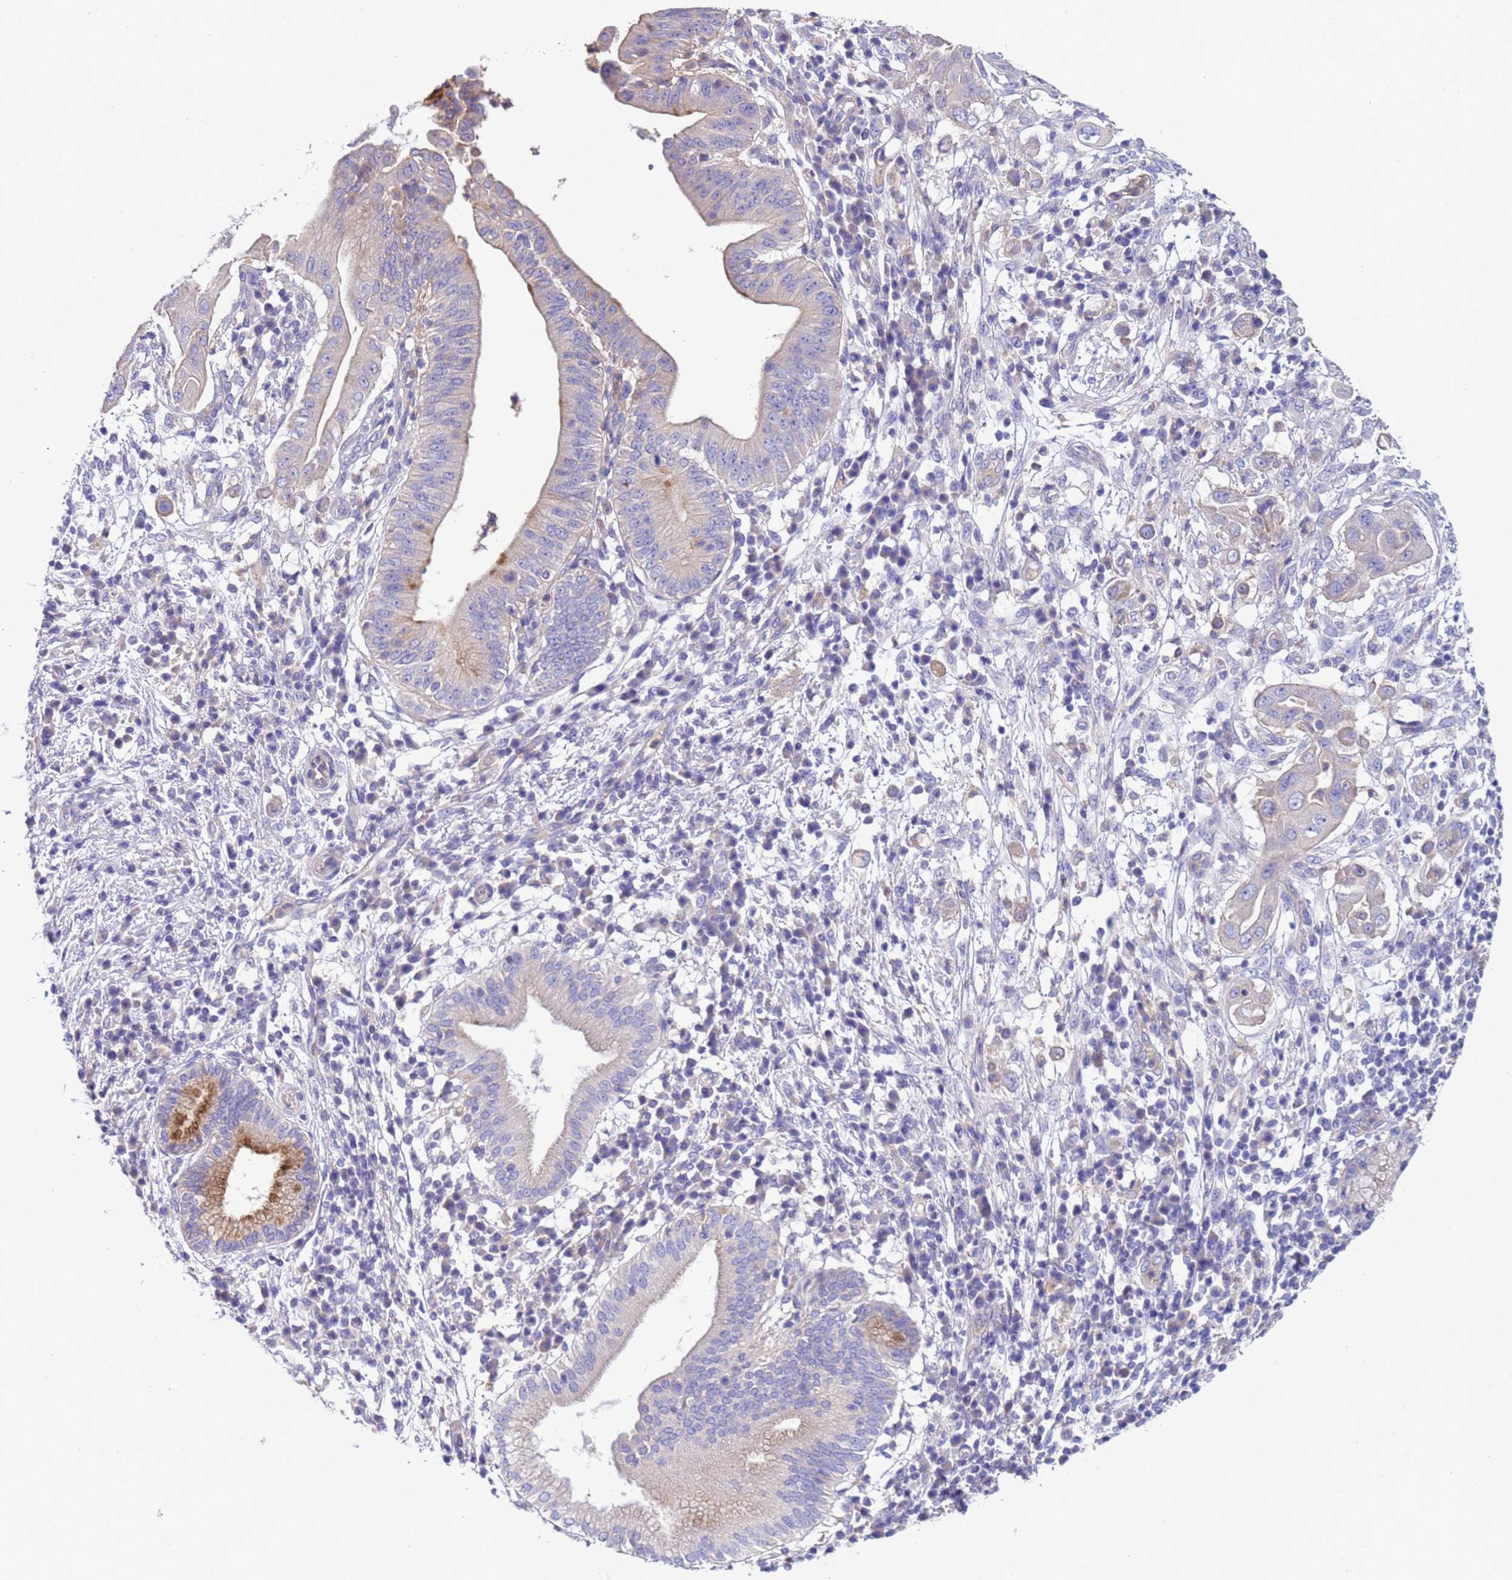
{"staining": {"intensity": "moderate", "quantity": "<25%", "location": "cytoplasmic/membranous"}, "tissue": "pancreatic cancer", "cell_type": "Tumor cells", "image_type": "cancer", "snomed": [{"axis": "morphology", "description": "Adenocarcinoma, NOS"}, {"axis": "topography", "description": "Pancreas"}], "caption": "Human adenocarcinoma (pancreatic) stained with a brown dye reveals moderate cytoplasmic/membranous positive staining in approximately <25% of tumor cells.", "gene": "KICS2", "patient": {"sex": "male", "age": 68}}